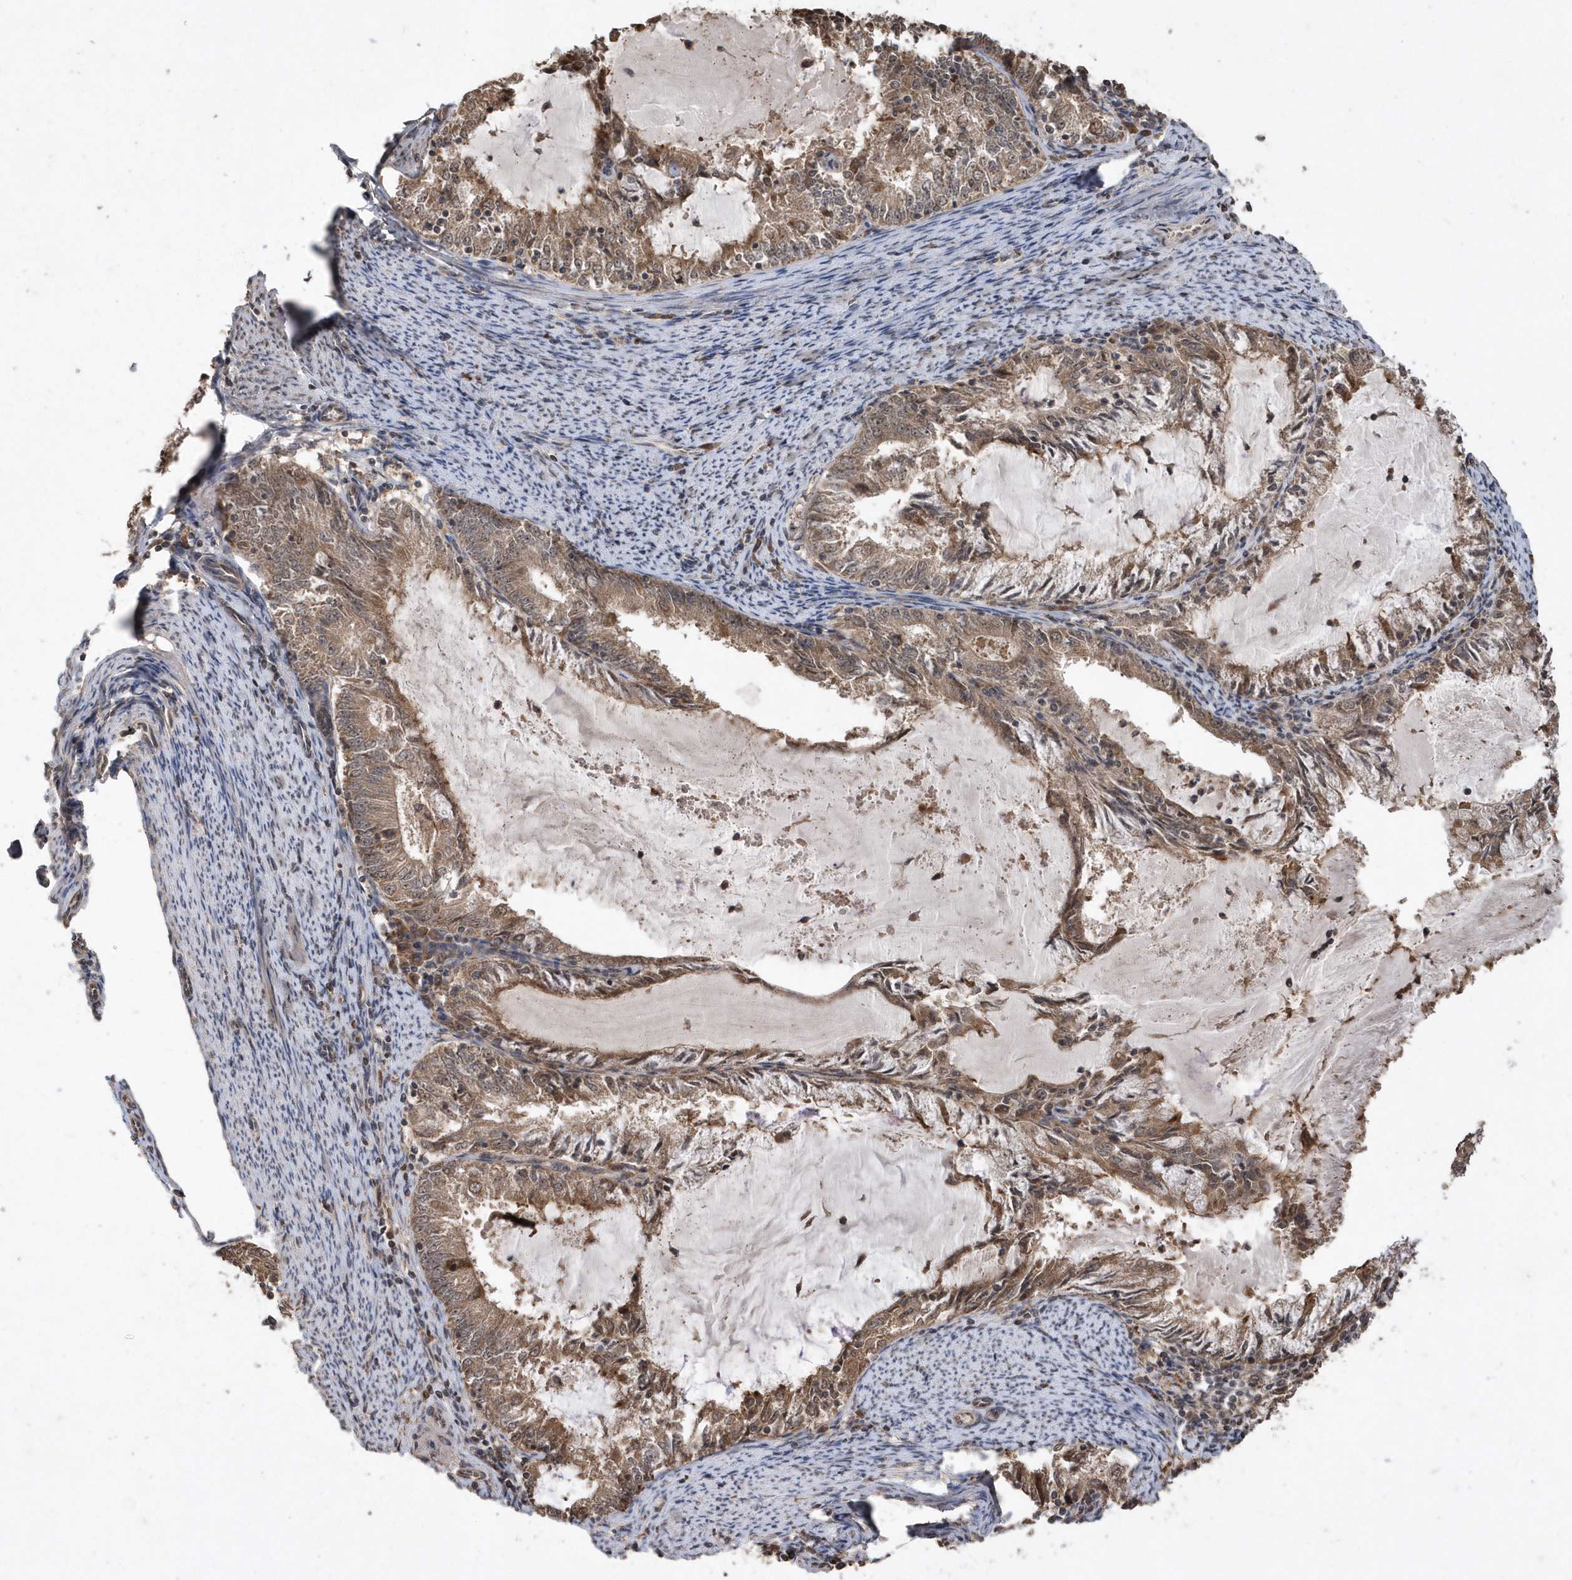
{"staining": {"intensity": "moderate", "quantity": ">75%", "location": "cytoplasmic/membranous"}, "tissue": "endometrial cancer", "cell_type": "Tumor cells", "image_type": "cancer", "snomed": [{"axis": "morphology", "description": "Adenocarcinoma, NOS"}, {"axis": "topography", "description": "Endometrium"}], "caption": "Endometrial cancer (adenocarcinoma) stained with a brown dye demonstrates moderate cytoplasmic/membranous positive positivity in about >75% of tumor cells.", "gene": "WASHC5", "patient": {"sex": "female", "age": 57}}